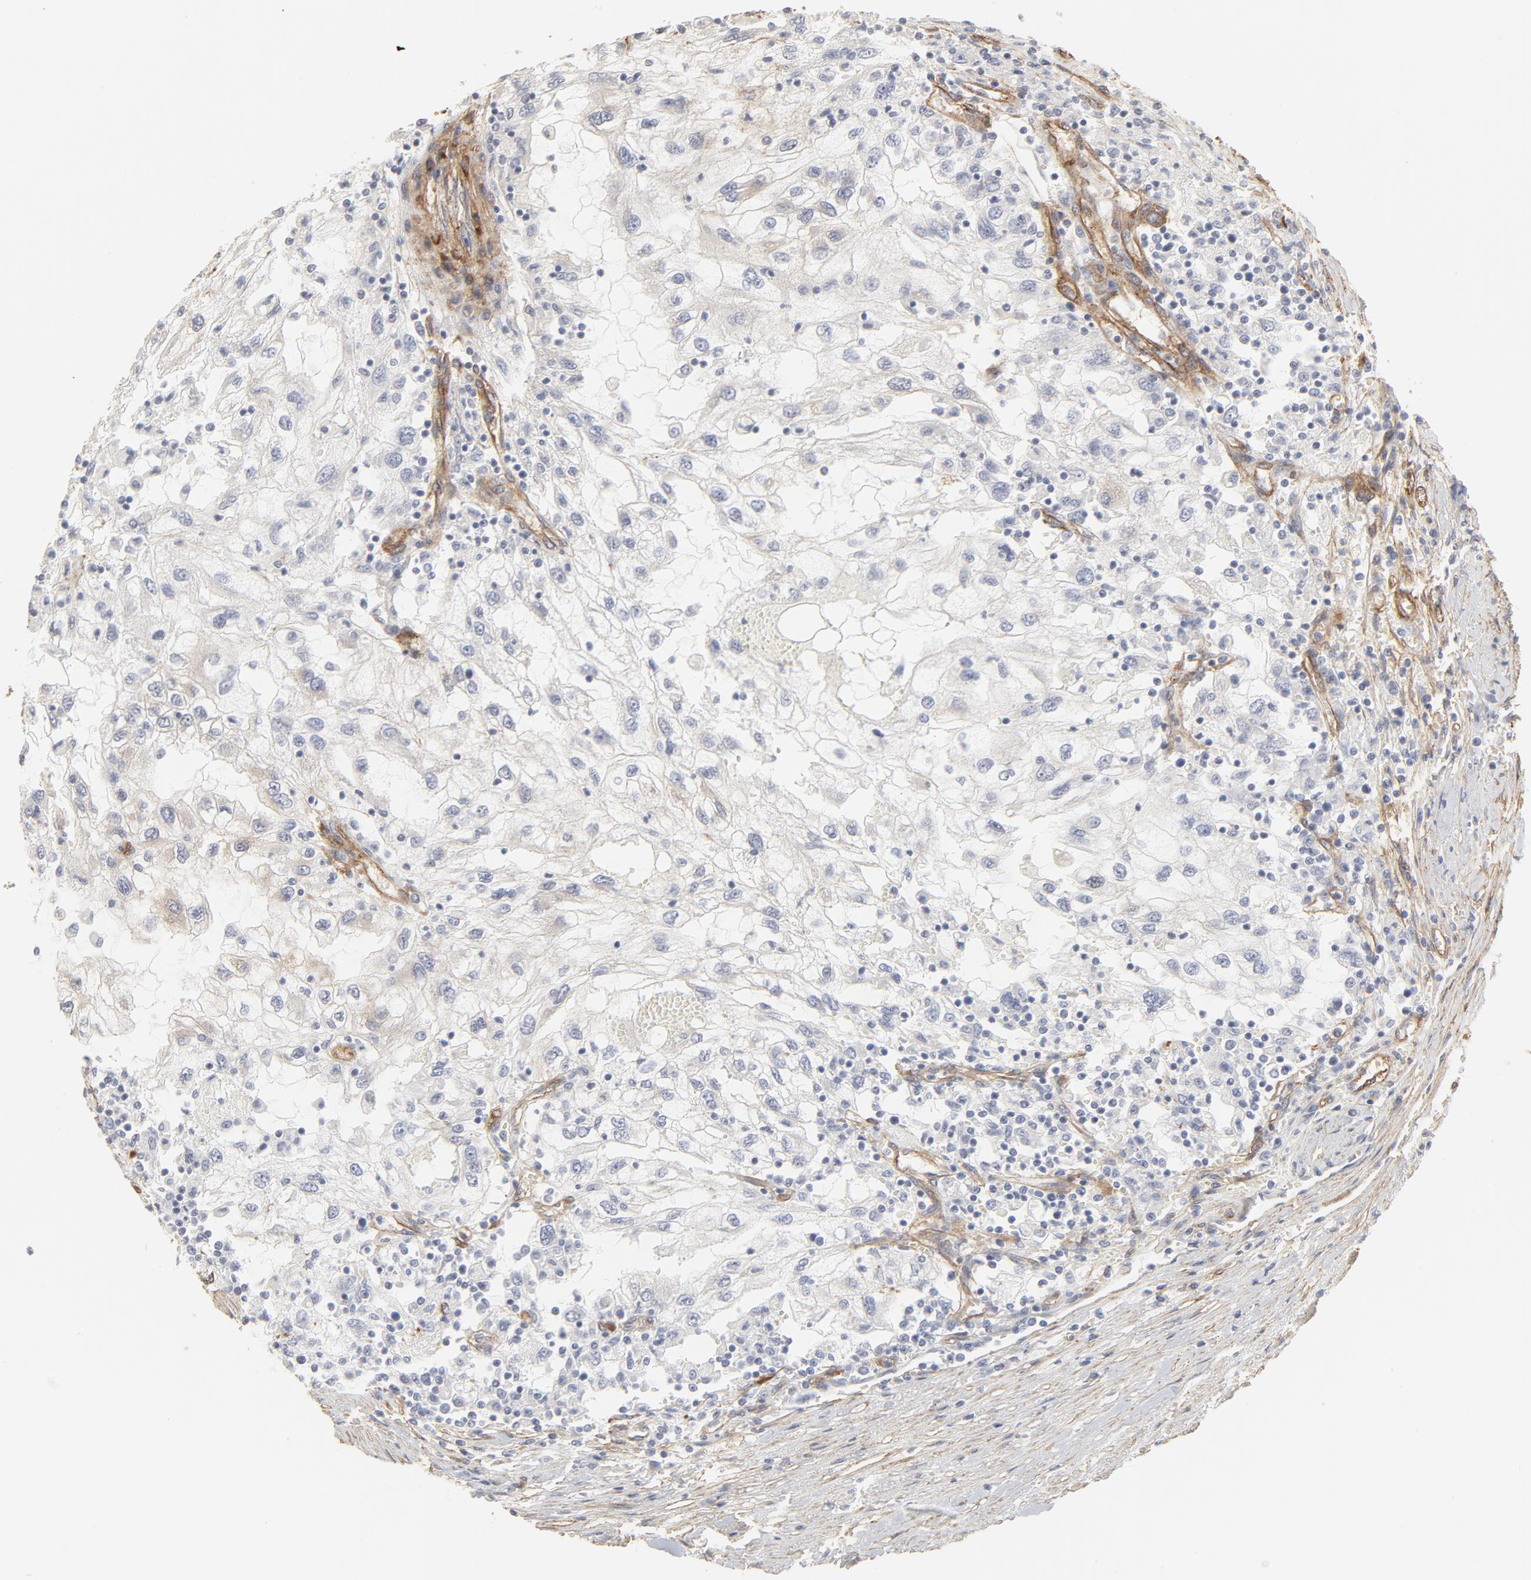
{"staining": {"intensity": "negative", "quantity": "none", "location": "none"}, "tissue": "renal cancer", "cell_type": "Tumor cells", "image_type": "cancer", "snomed": [{"axis": "morphology", "description": "Normal tissue, NOS"}, {"axis": "morphology", "description": "Adenocarcinoma, NOS"}, {"axis": "topography", "description": "Kidney"}], "caption": "Immunohistochemistry (IHC) histopathology image of renal cancer (adenocarcinoma) stained for a protein (brown), which reveals no positivity in tumor cells. (Stains: DAB (3,3'-diaminobenzidine) immunohistochemistry with hematoxylin counter stain, Microscopy: brightfield microscopy at high magnification).", "gene": "MAGED4", "patient": {"sex": "male", "age": 71}}